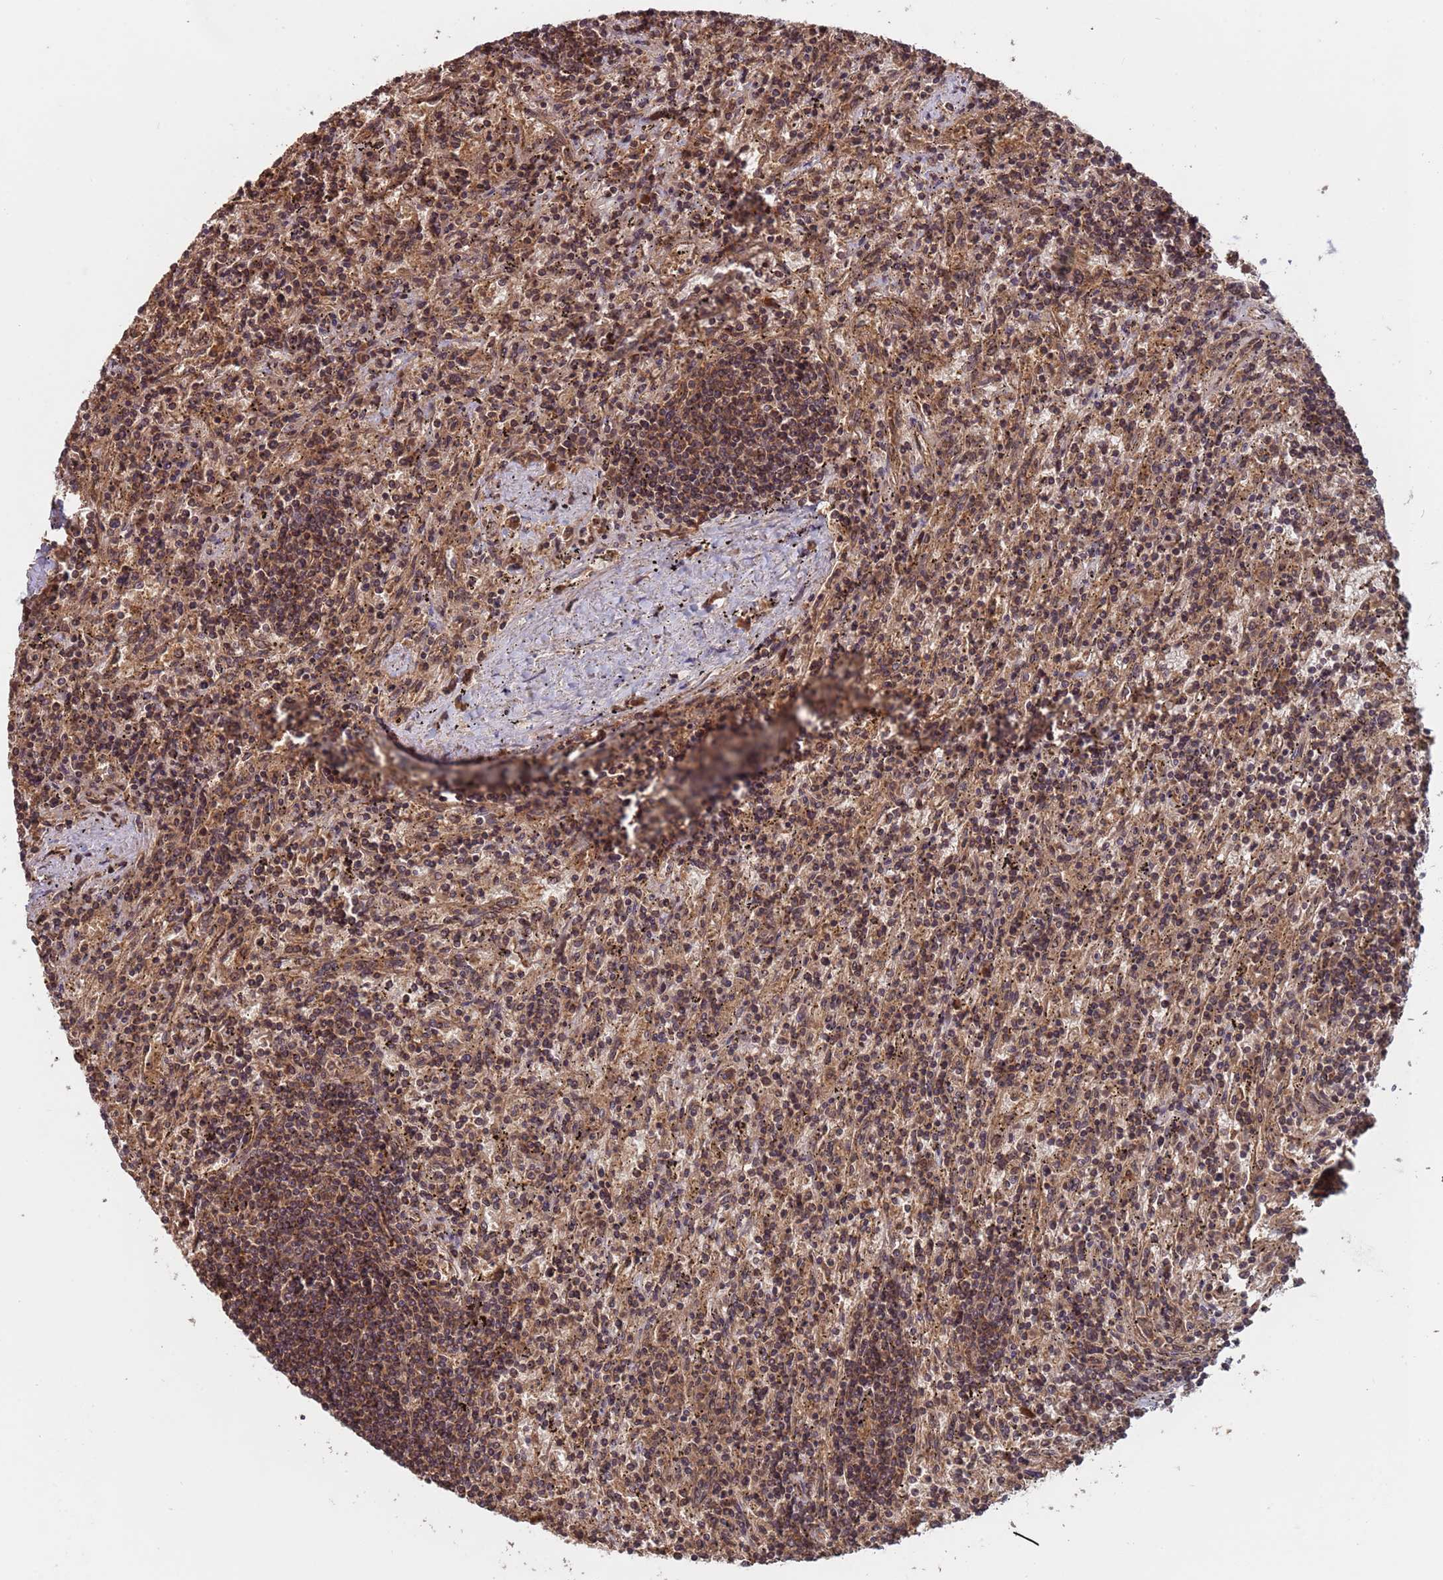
{"staining": {"intensity": "moderate", "quantity": ">75%", "location": "cytoplasmic/membranous"}, "tissue": "lymphoma", "cell_type": "Tumor cells", "image_type": "cancer", "snomed": [{"axis": "morphology", "description": "Malignant lymphoma, non-Hodgkin's type, Low grade"}, {"axis": "topography", "description": "Spleen"}], "caption": "About >75% of tumor cells in low-grade malignant lymphoma, non-Hodgkin's type show moderate cytoplasmic/membranous protein staining as visualized by brown immunohistochemical staining.", "gene": "ERI1", "patient": {"sex": "male", "age": 76}}